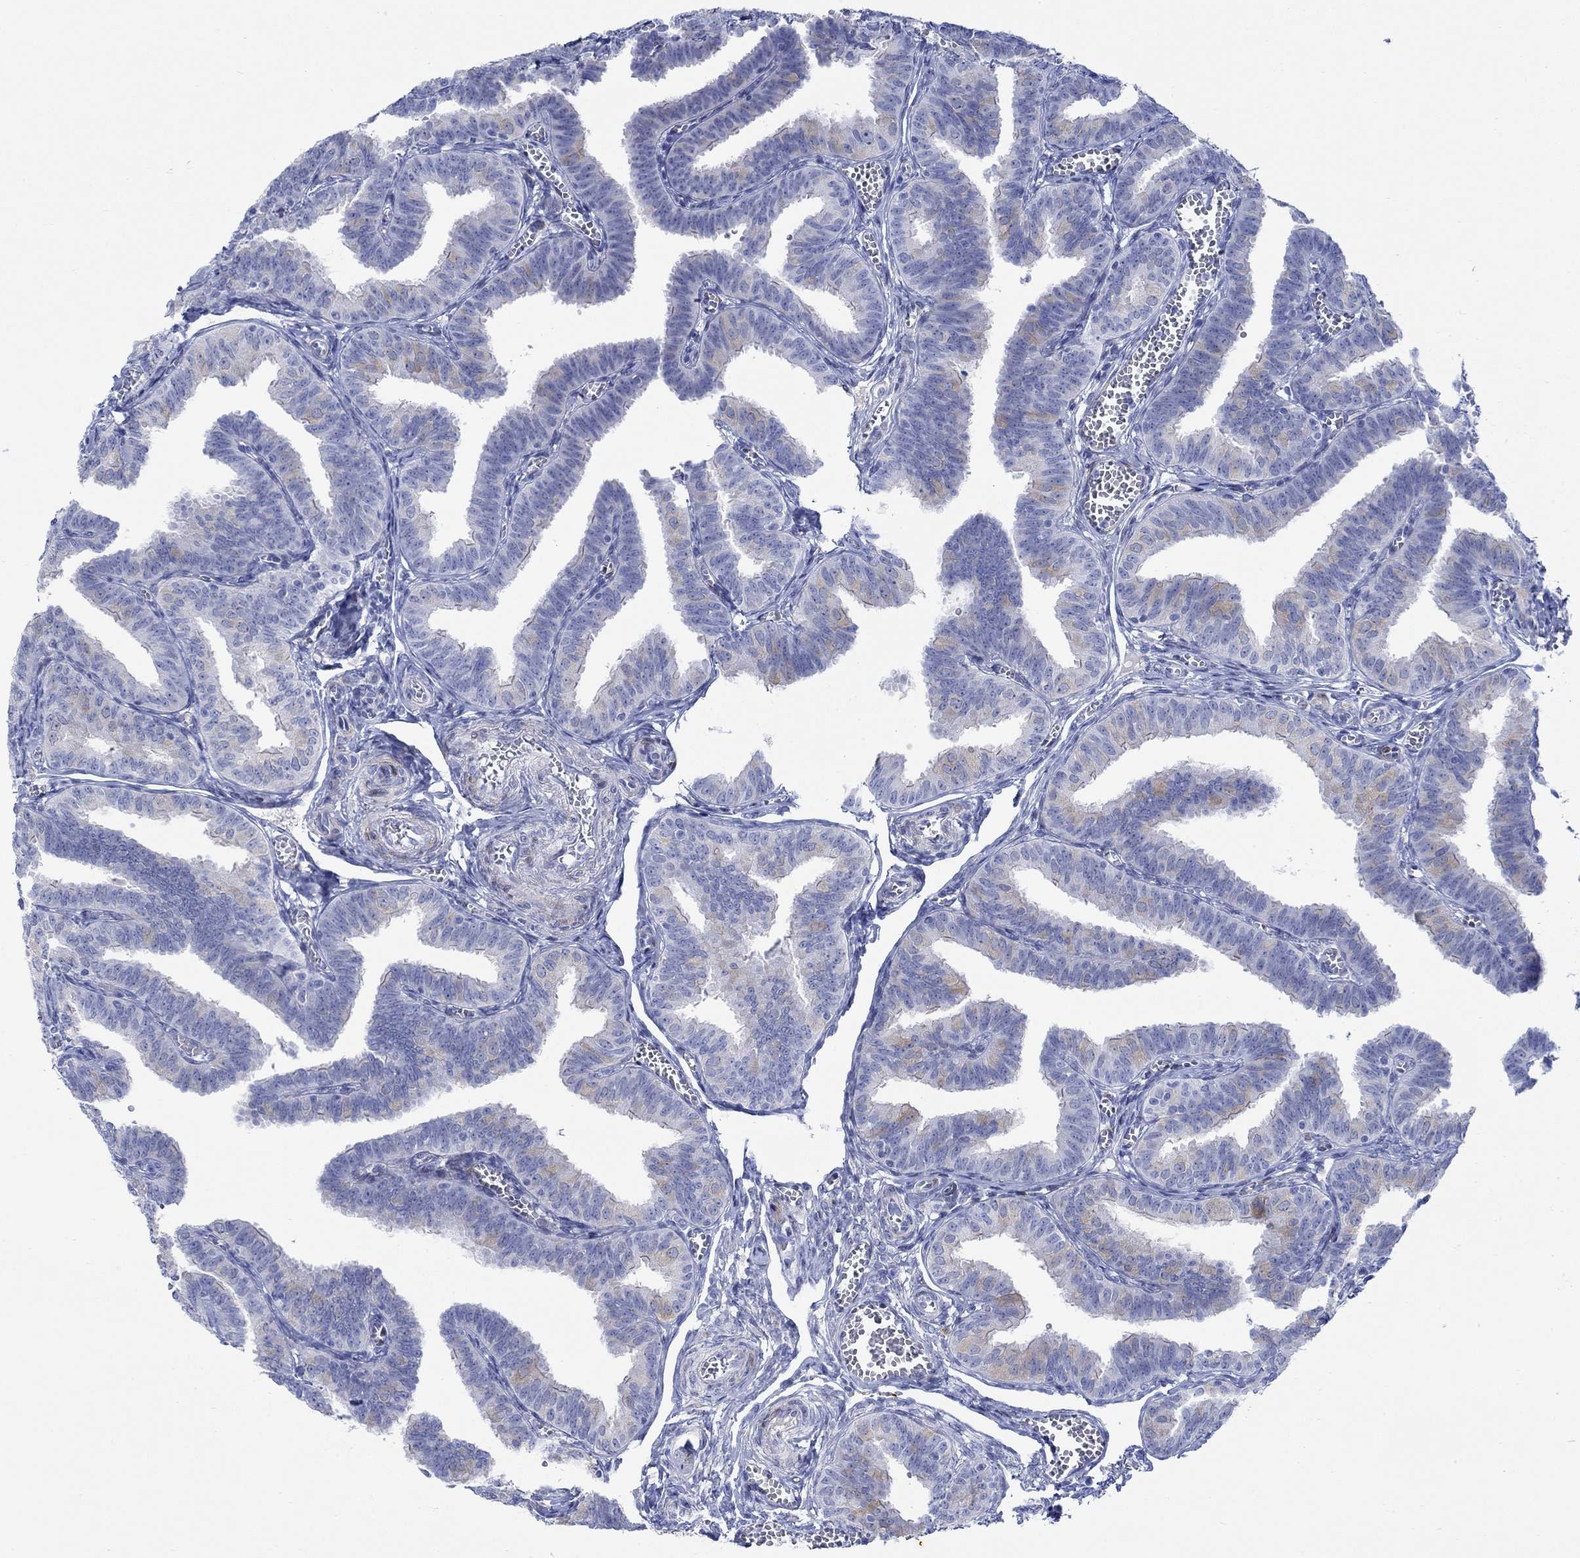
{"staining": {"intensity": "negative", "quantity": "none", "location": "none"}, "tissue": "fallopian tube", "cell_type": "Glandular cells", "image_type": "normal", "snomed": [{"axis": "morphology", "description": "Normal tissue, NOS"}, {"axis": "topography", "description": "Fallopian tube"}], "caption": "IHC image of benign human fallopian tube stained for a protein (brown), which displays no positivity in glandular cells. Brightfield microscopy of immunohistochemistry stained with DAB (3,3'-diaminobenzidine) (brown) and hematoxylin (blue), captured at high magnification.", "gene": "KSR2", "patient": {"sex": "female", "age": 25}}